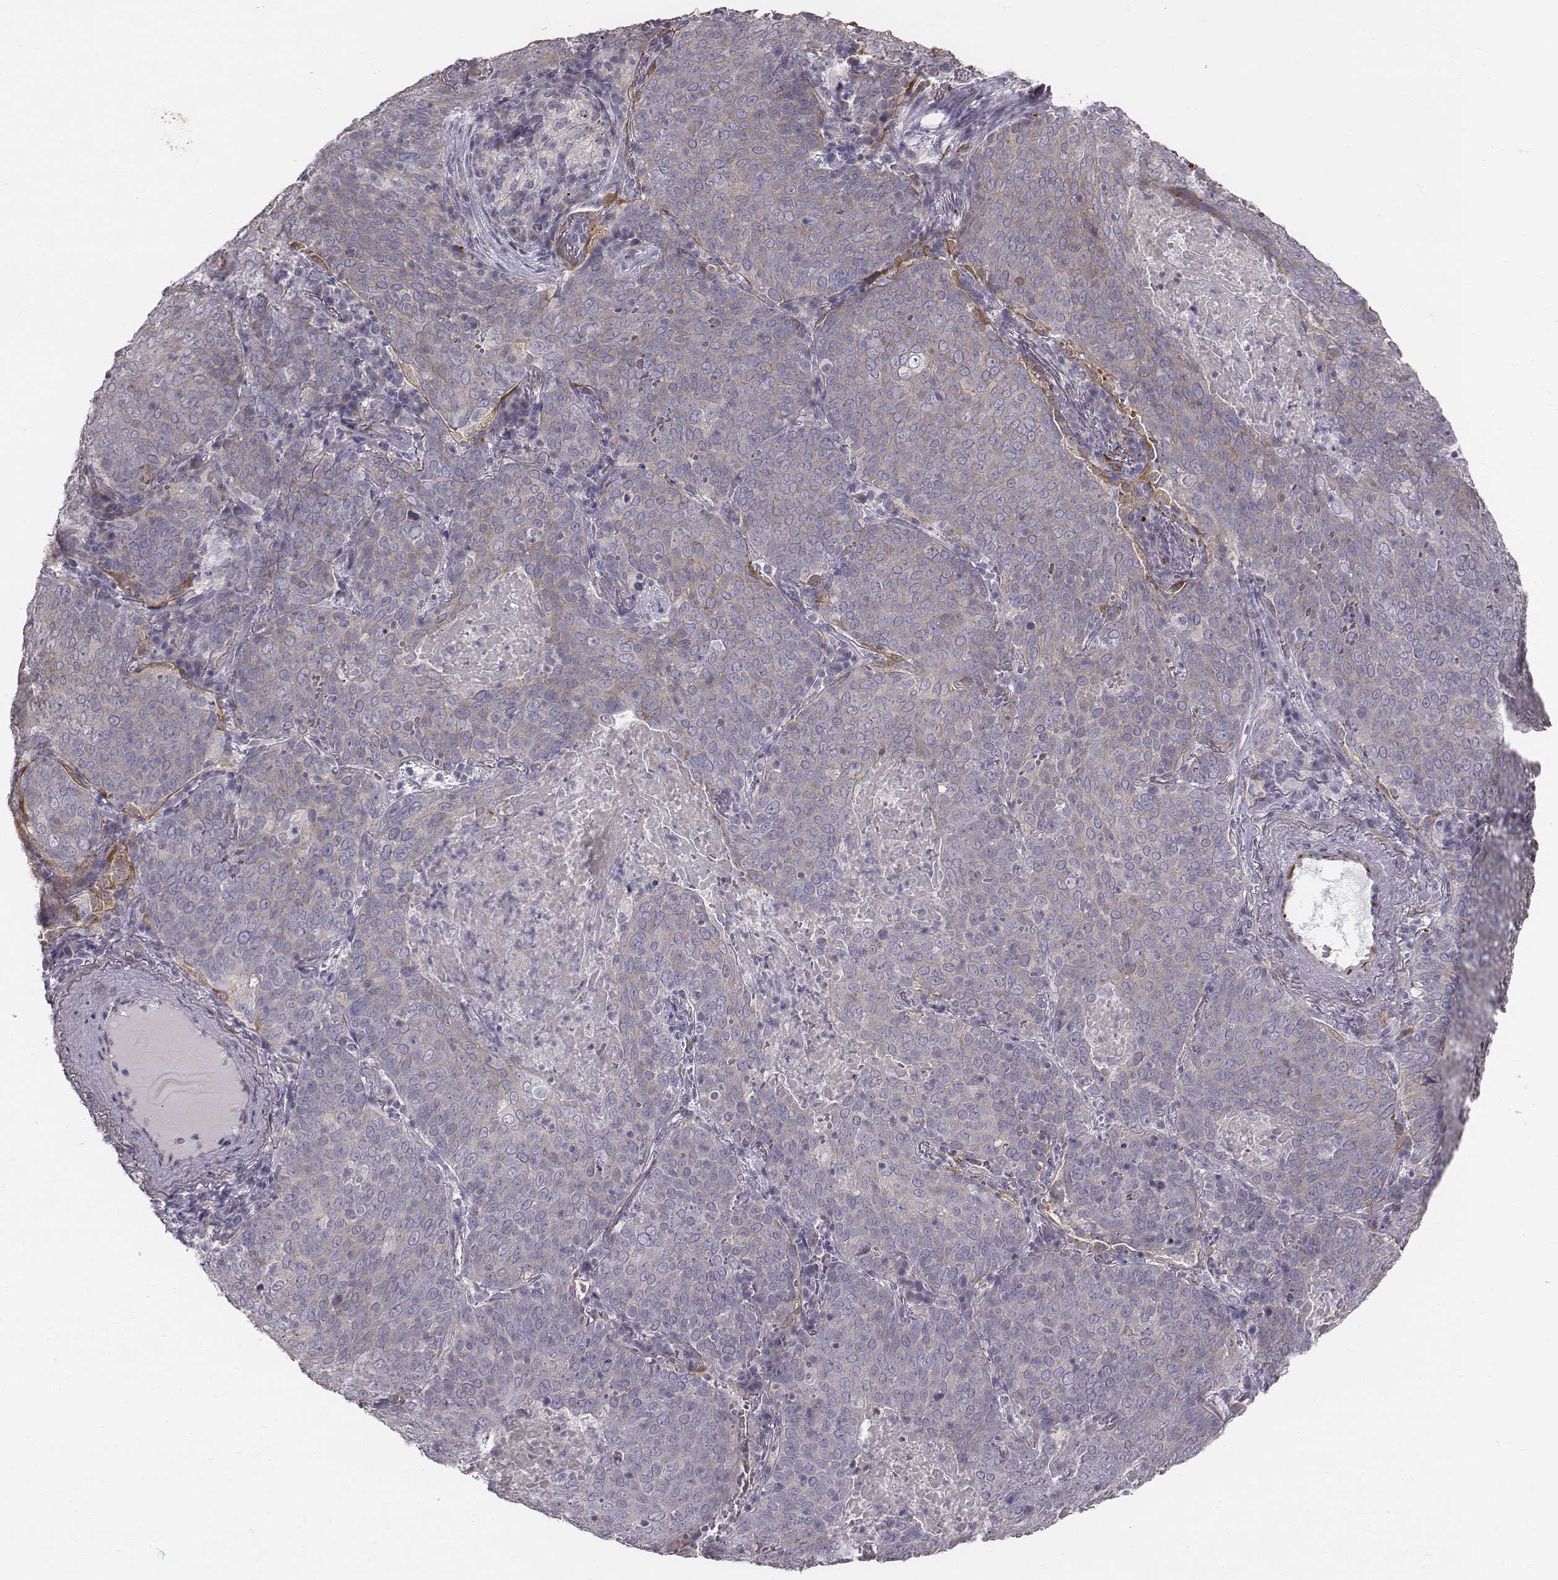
{"staining": {"intensity": "negative", "quantity": "none", "location": "none"}, "tissue": "lung cancer", "cell_type": "Tumor cells", "image_type": "cancer", "snomed": [{"axis": "morphology", "description": "Squamous cell carcinoma, NOS"}, {"axis": "topography", "description": "Lung"}], "caption": "A photomicrograph of squamous cell carcinoma (lung) stained for a protein reveals no brown staining in tumor cells. (DAB (3,3'-diaminobenzidine) immunohistochemistry (IHC) with hematoxylin counter stain).", "gene": "PRKCZ", "patient": {"sex": "male", "age": 82}}